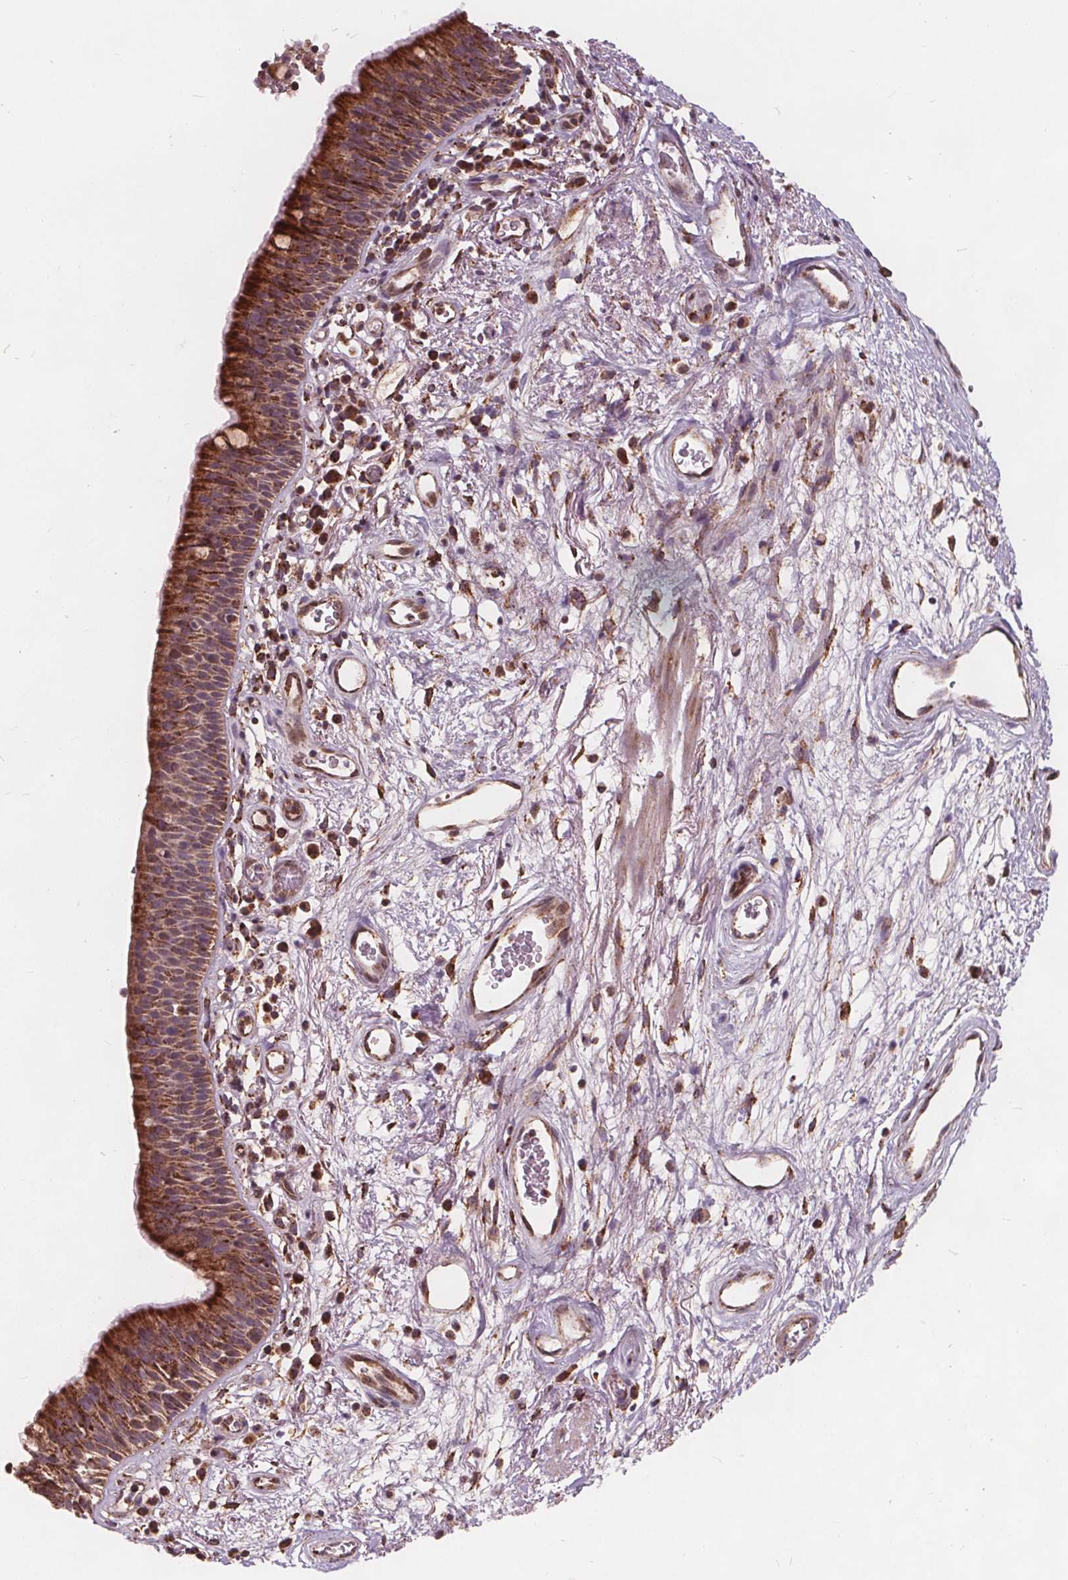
{"staining": {"intensity": "strong", "quantity": ">75%", "location": "cytoplasmic/membranous"}, "tissue": "bronchus", "cell_type": "Respiratory epithelial cells", "image_type": "normal", "snomed": [{"axis": "morphology", "description": "Normal tissue, NOS"}, {"axis": "topography", "description": "Cartilage tissue"}, {"axis": "topography", "description": "Bronchus"}], "caption": "Bronchus stained with IHC shows strong cytoplasmic/membranous positivity in approximately >75% of respiratory epithelial cells.", "gene": "PLSCR3", "patient": {"sex": "male", "age": 58}}